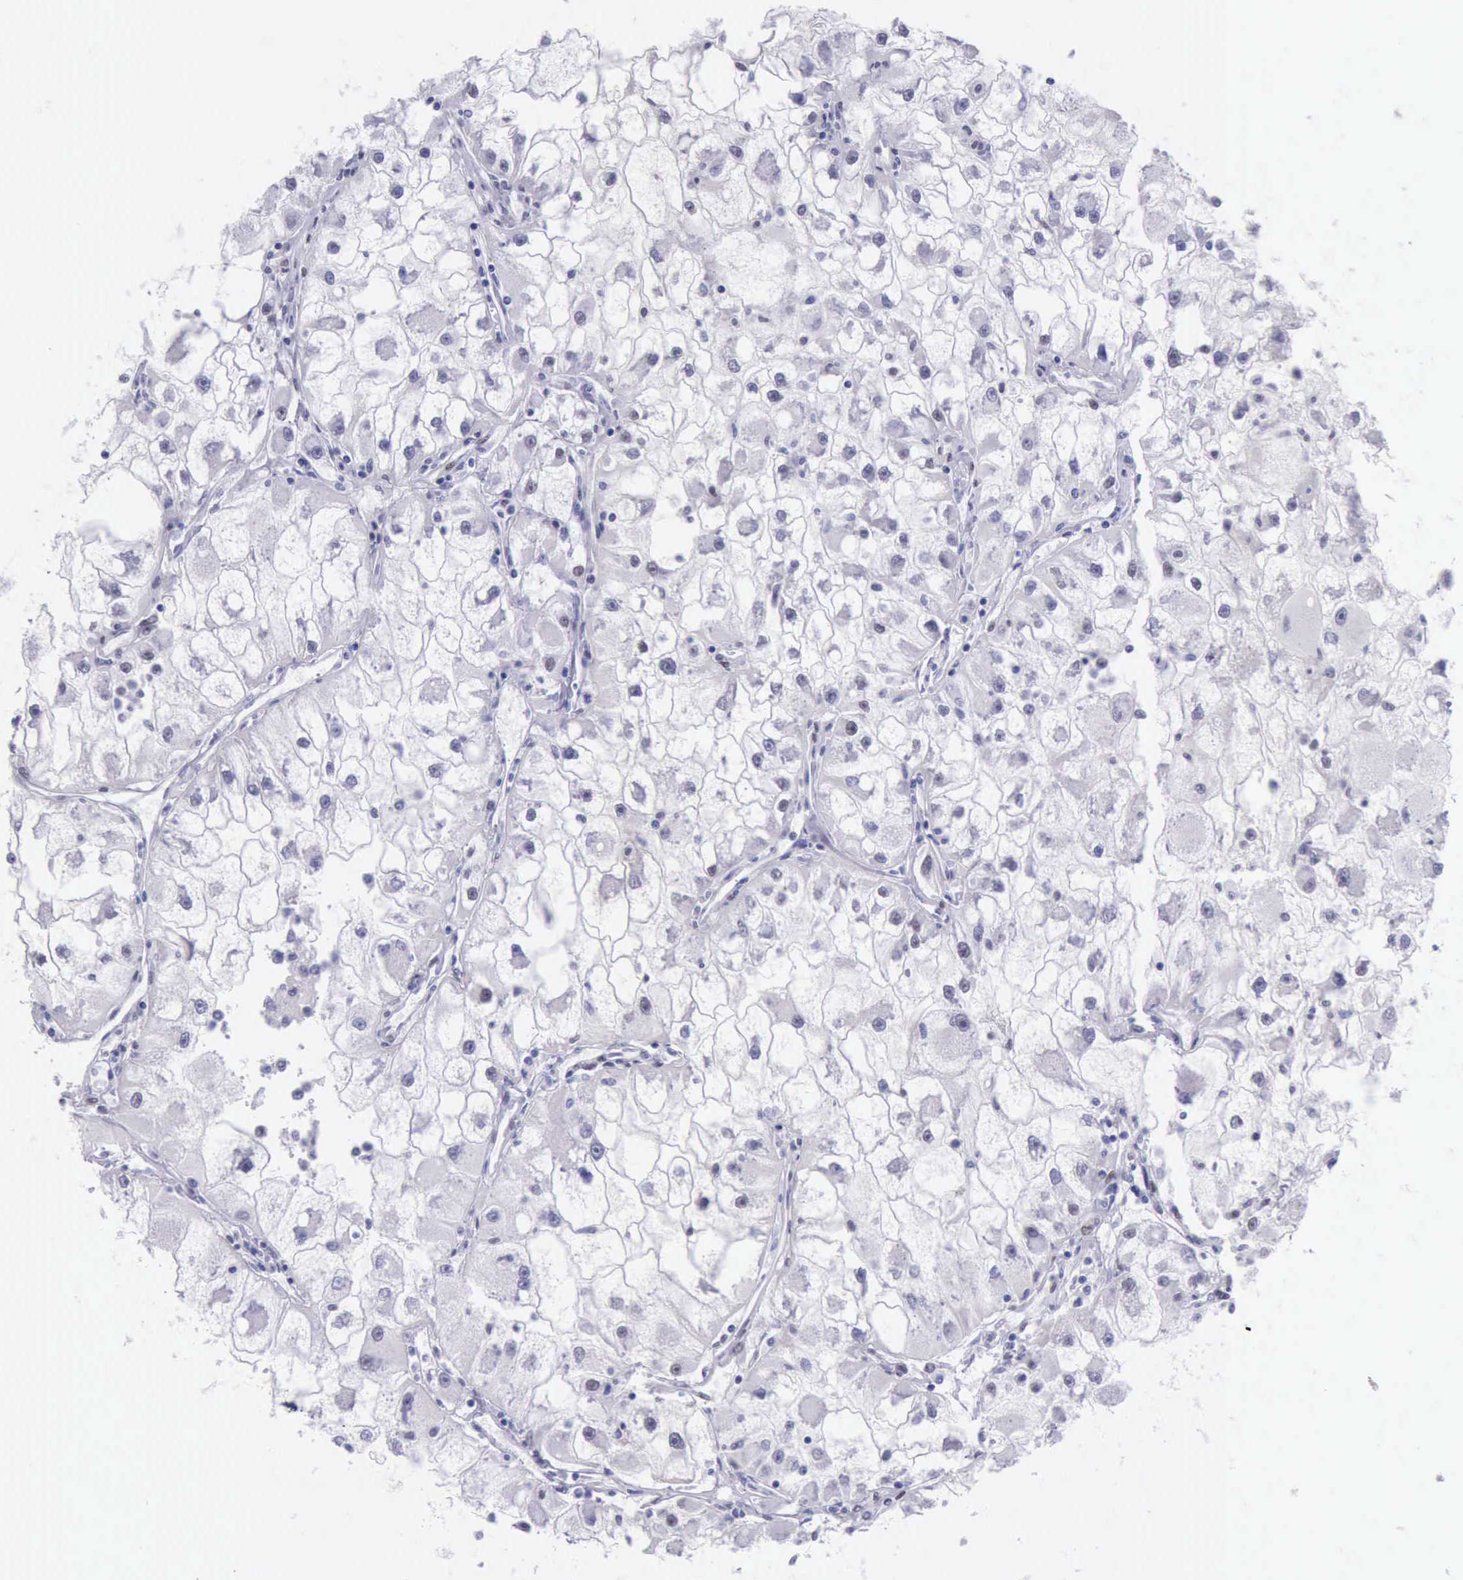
{"staining": {"intensity": "negative", "quantity": "none", "location": "none"}, "tissue": "renal cancer", "cell_type": "Tumor cells", "image_type": "cancer", "snomed": [{"axis": "morphology", "description": "Adenocarcinoma, NOS"}, {"axis": "topography", "description": "Kidney"}], "caption": "Immunohistochemistry photomicrograph of neoplastic tissue: renal adenocarcinoma stained with DAB (3,3'-diaminobenzidine) exhibits no significant protein staining in tumor cells.", "gene": "EP300", "patient": {"sex": "female", "age": 73}}